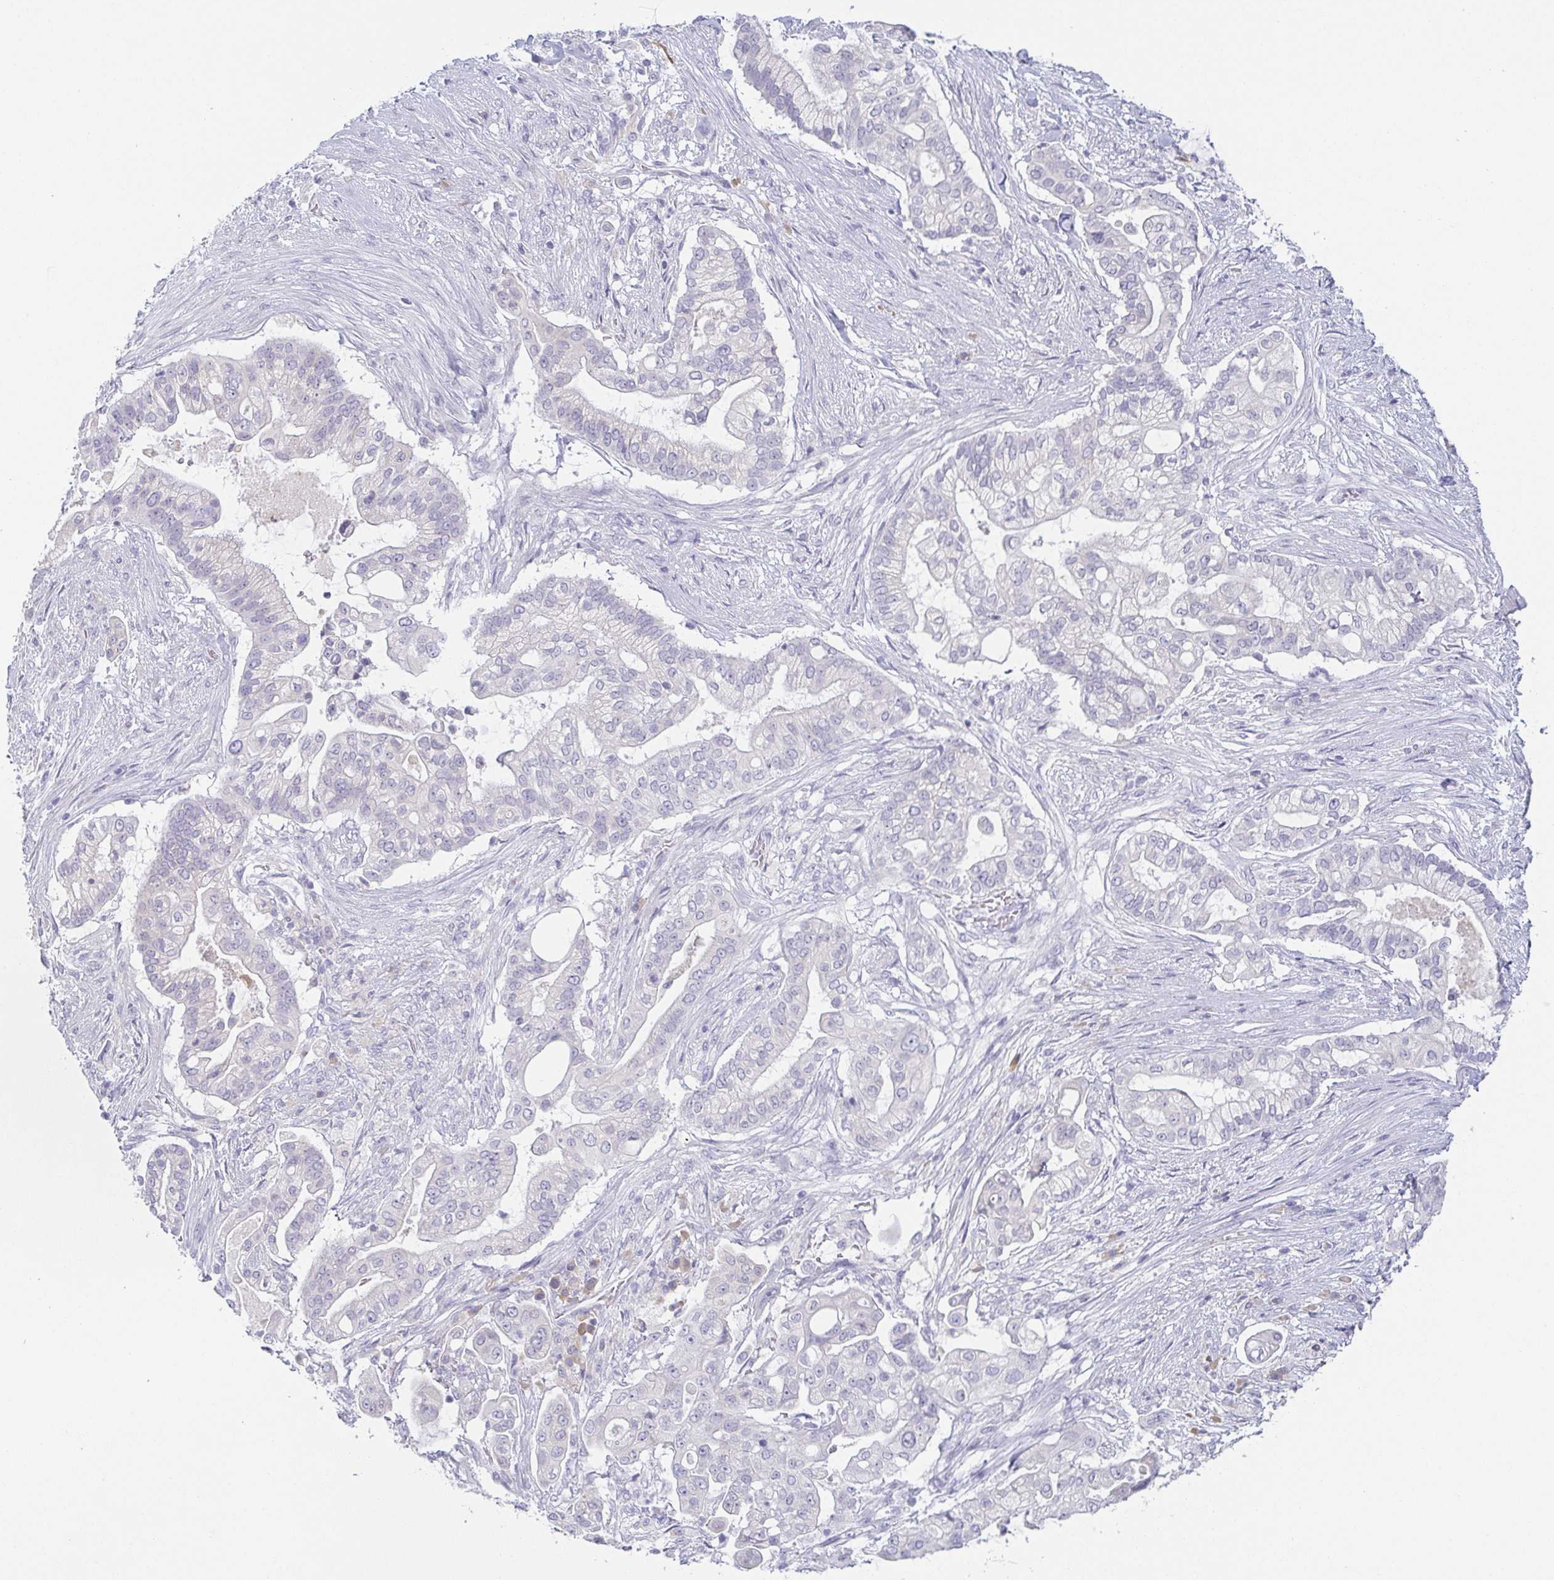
{"staining": {"intensity": "negative", "quantity": "none", "location": "none"}, "tissue": "pancreatic cancer", "cell_type": "Tumor cells", "image_type": "cancer", "snomed": [{"axis": "morphology", "description": "Adenocarcinoma, NOS"}, {"axis": "topography", "description": "Pancreas"}], "caption": "A micrograph of adenocarcinoma (pancreatic) stained for a protein reveals no brown staining in tumor cells.", "gene": "PRR27", "patient": {"sex": "female", "age": 69}}